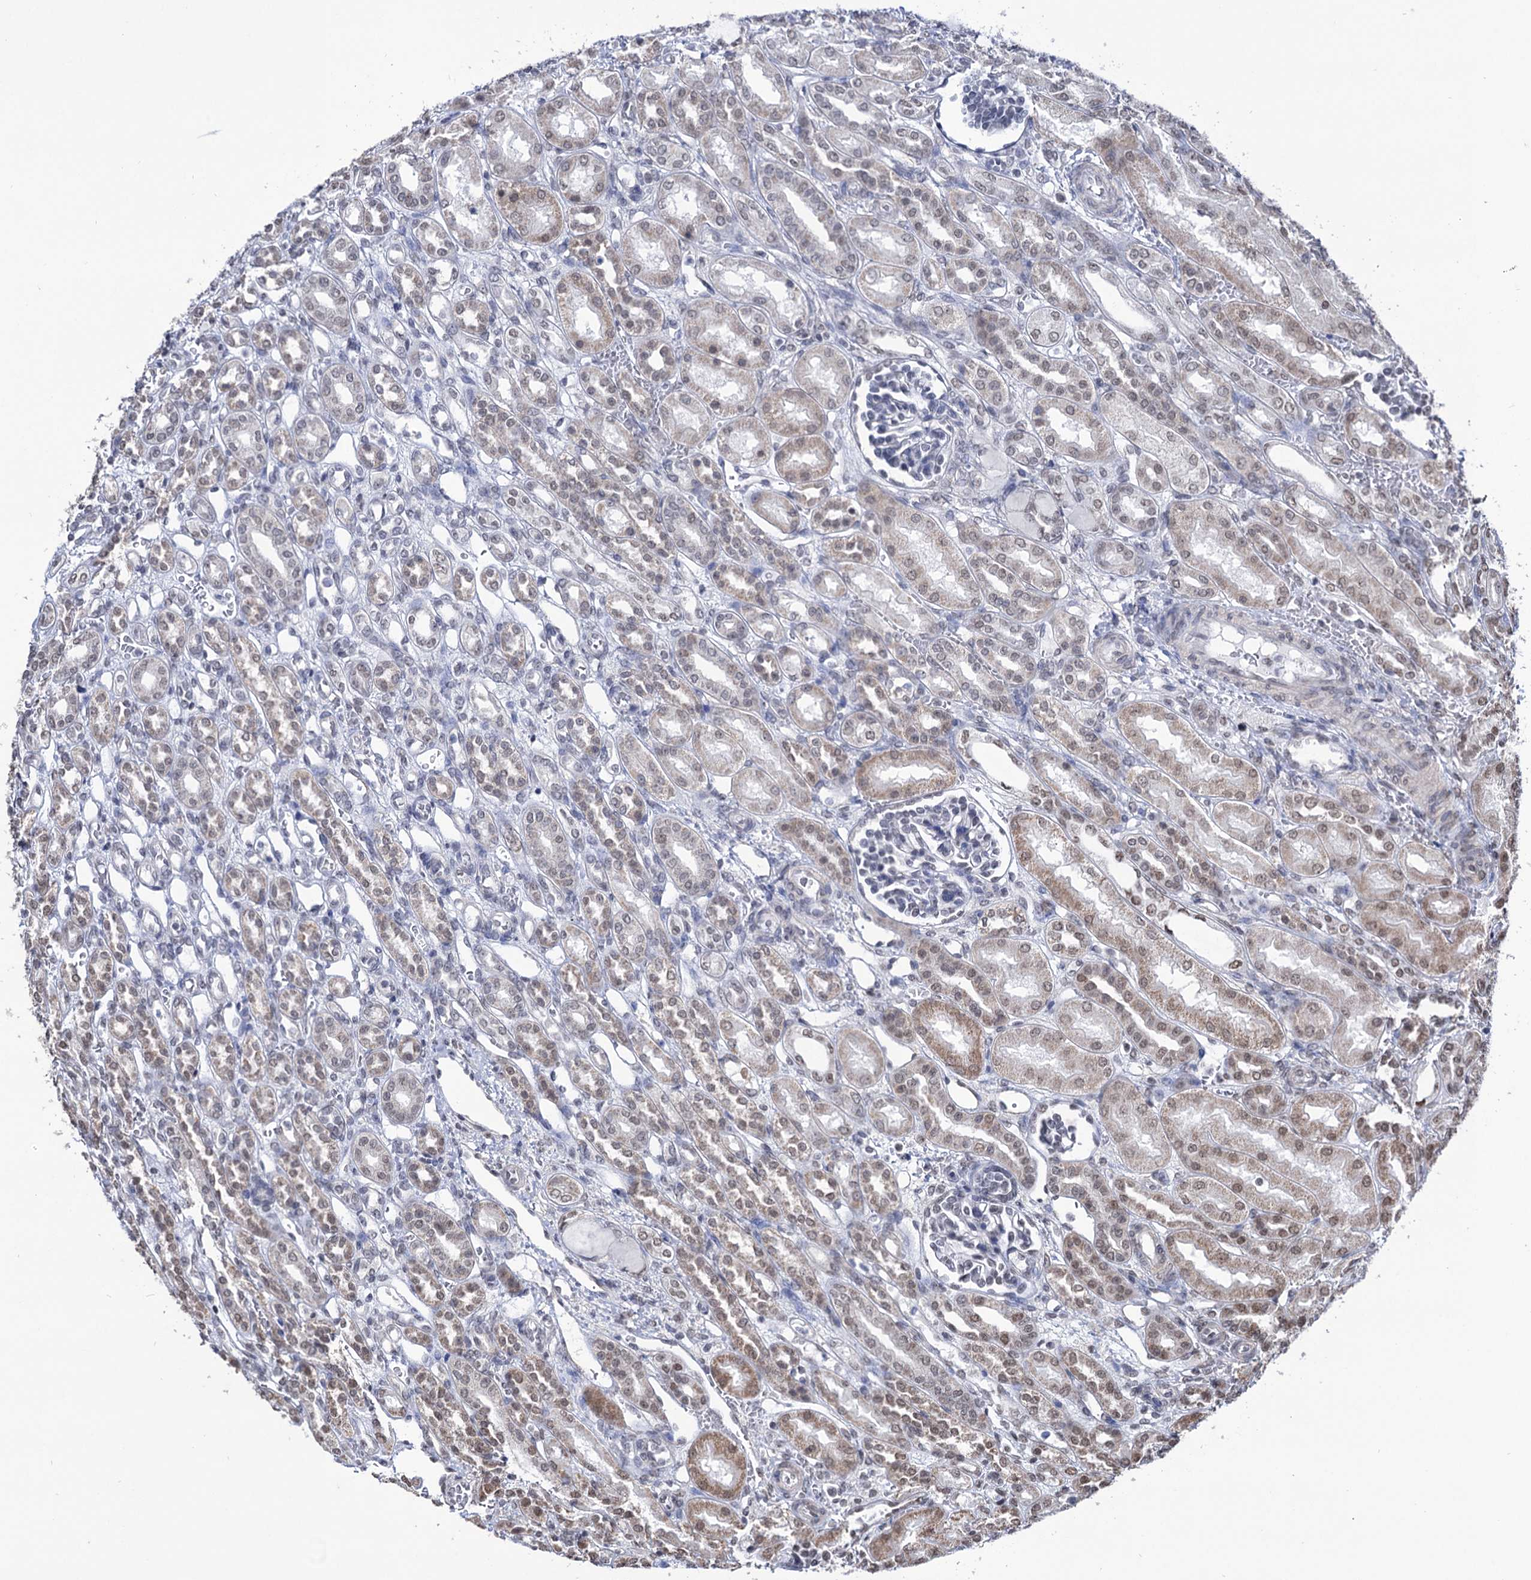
{"staining": {"intensity": "negative", "quantity": "none", "location": "none"}, "tissue": "kidney", "cell_type": "Cells in glomeruli", "image_type": "normal", "snomed": [{"axis": "morphology", "description": "Normal tissue, NOS"}, {"axis": "morphology", "description": "Neoplasm, malignant, NOS"}, {"axis": "topography", "description": "Kidney"}], "caption": "This is a photomicrograph of immunohistochemistry (IHC) staining of benign kidney, which shows no expression in cells in glomeruli. Brightfield microscopy of immunohistochemistry (IHC) stained with DAB (brown) and hematoxylin (blue), captured at high magnification.", "gene": "ABHD10", "patient": {"sex": "female", "age": 1}}